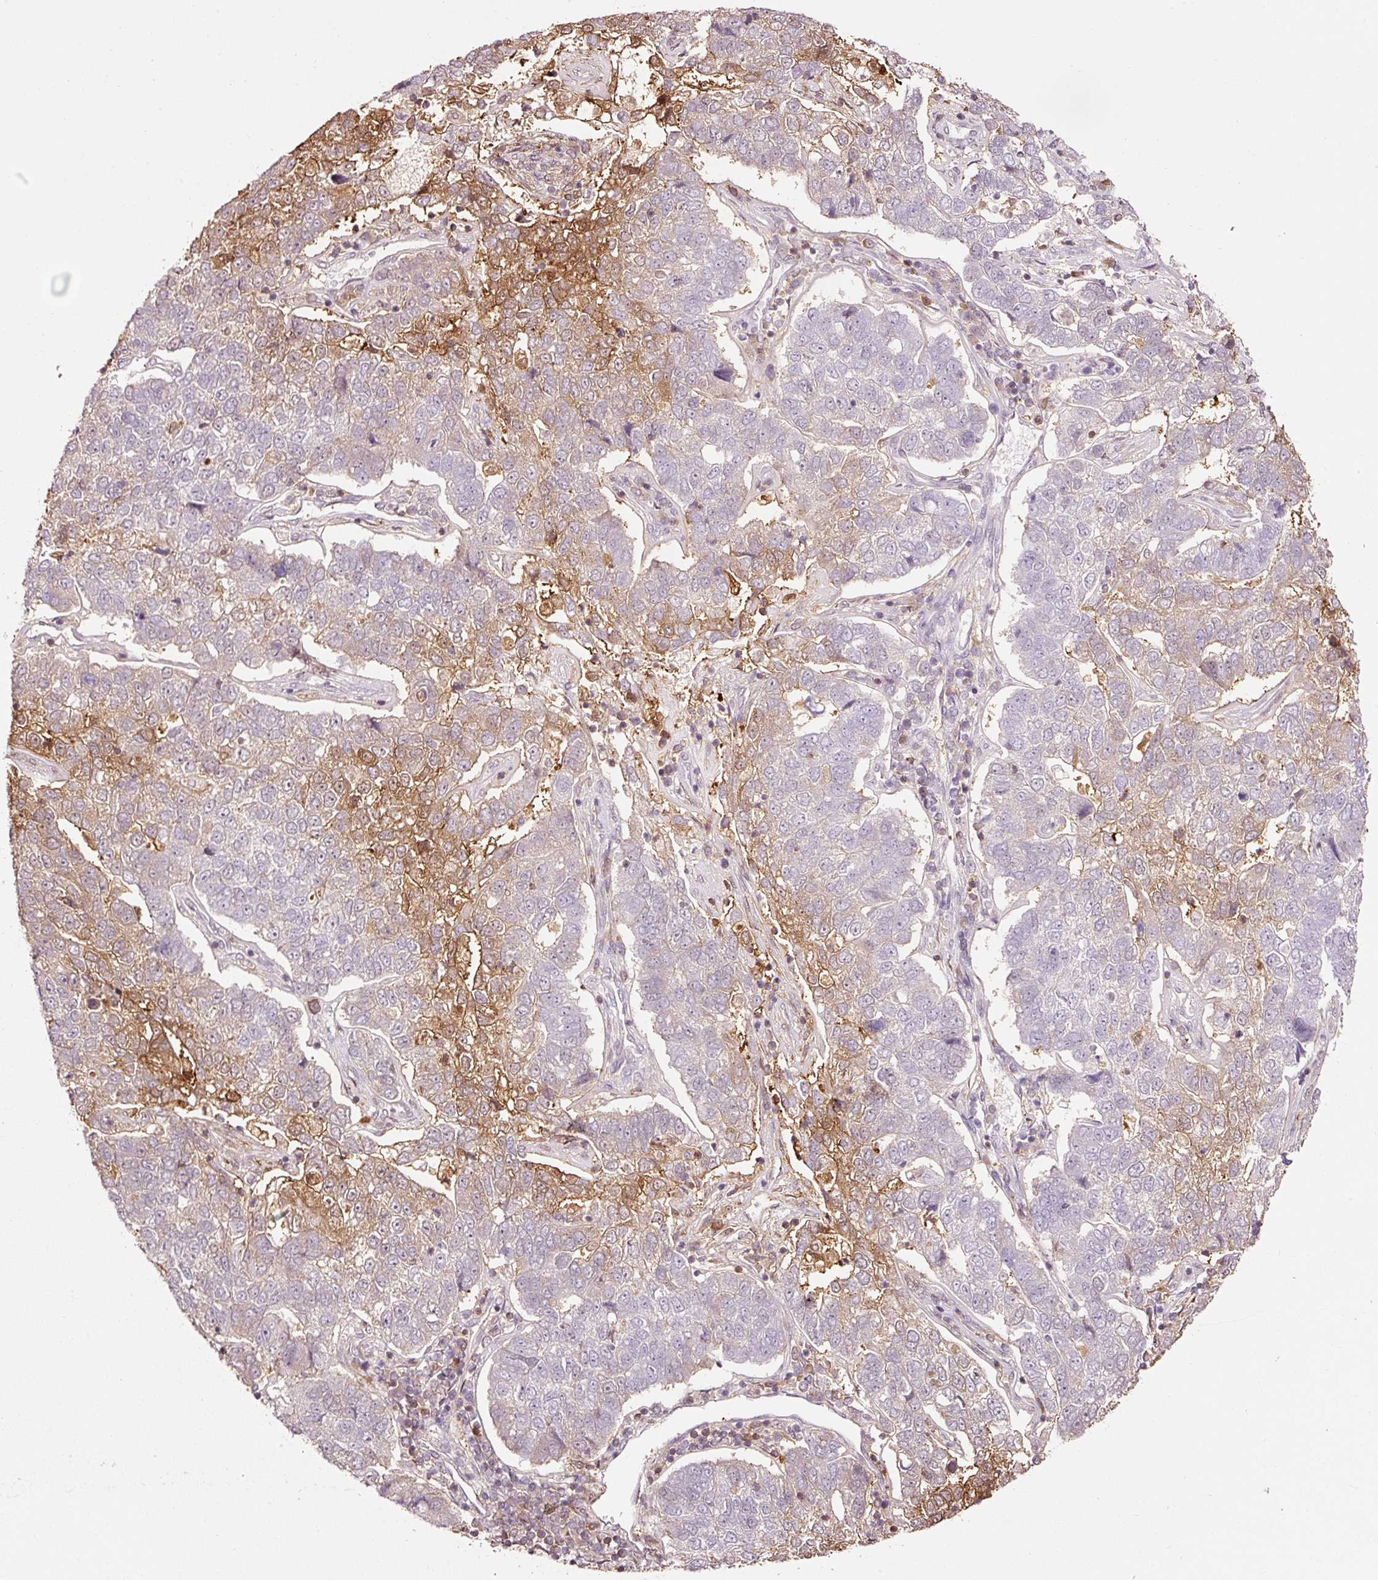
{"staining": {"intensity": "strong", "quantity": "25%-75%", "location": "cytoplasmic/membranous,nuclear"}, "tissue": "pancreatic cancer", "cell_type": "Tumor cells", "image_type": "cancer", "snomed": [{"axis": "morphology", "description": "Adenocarcinoma, NOS"}, {"axis": "topography", "description": "Pancreas"}], "caption": "Immunohistochemistry (DAB (3,3'-diaminobenzidine)) staining of human pancreatic cancer (adenocarcinoma) demonstrates strong cytoplasmic/membranous and nuclear protein expression in approximately 25%-75% of tumor cells.", "gene": "FBXL14", "patient": {"sex": "female", "age": 61}}